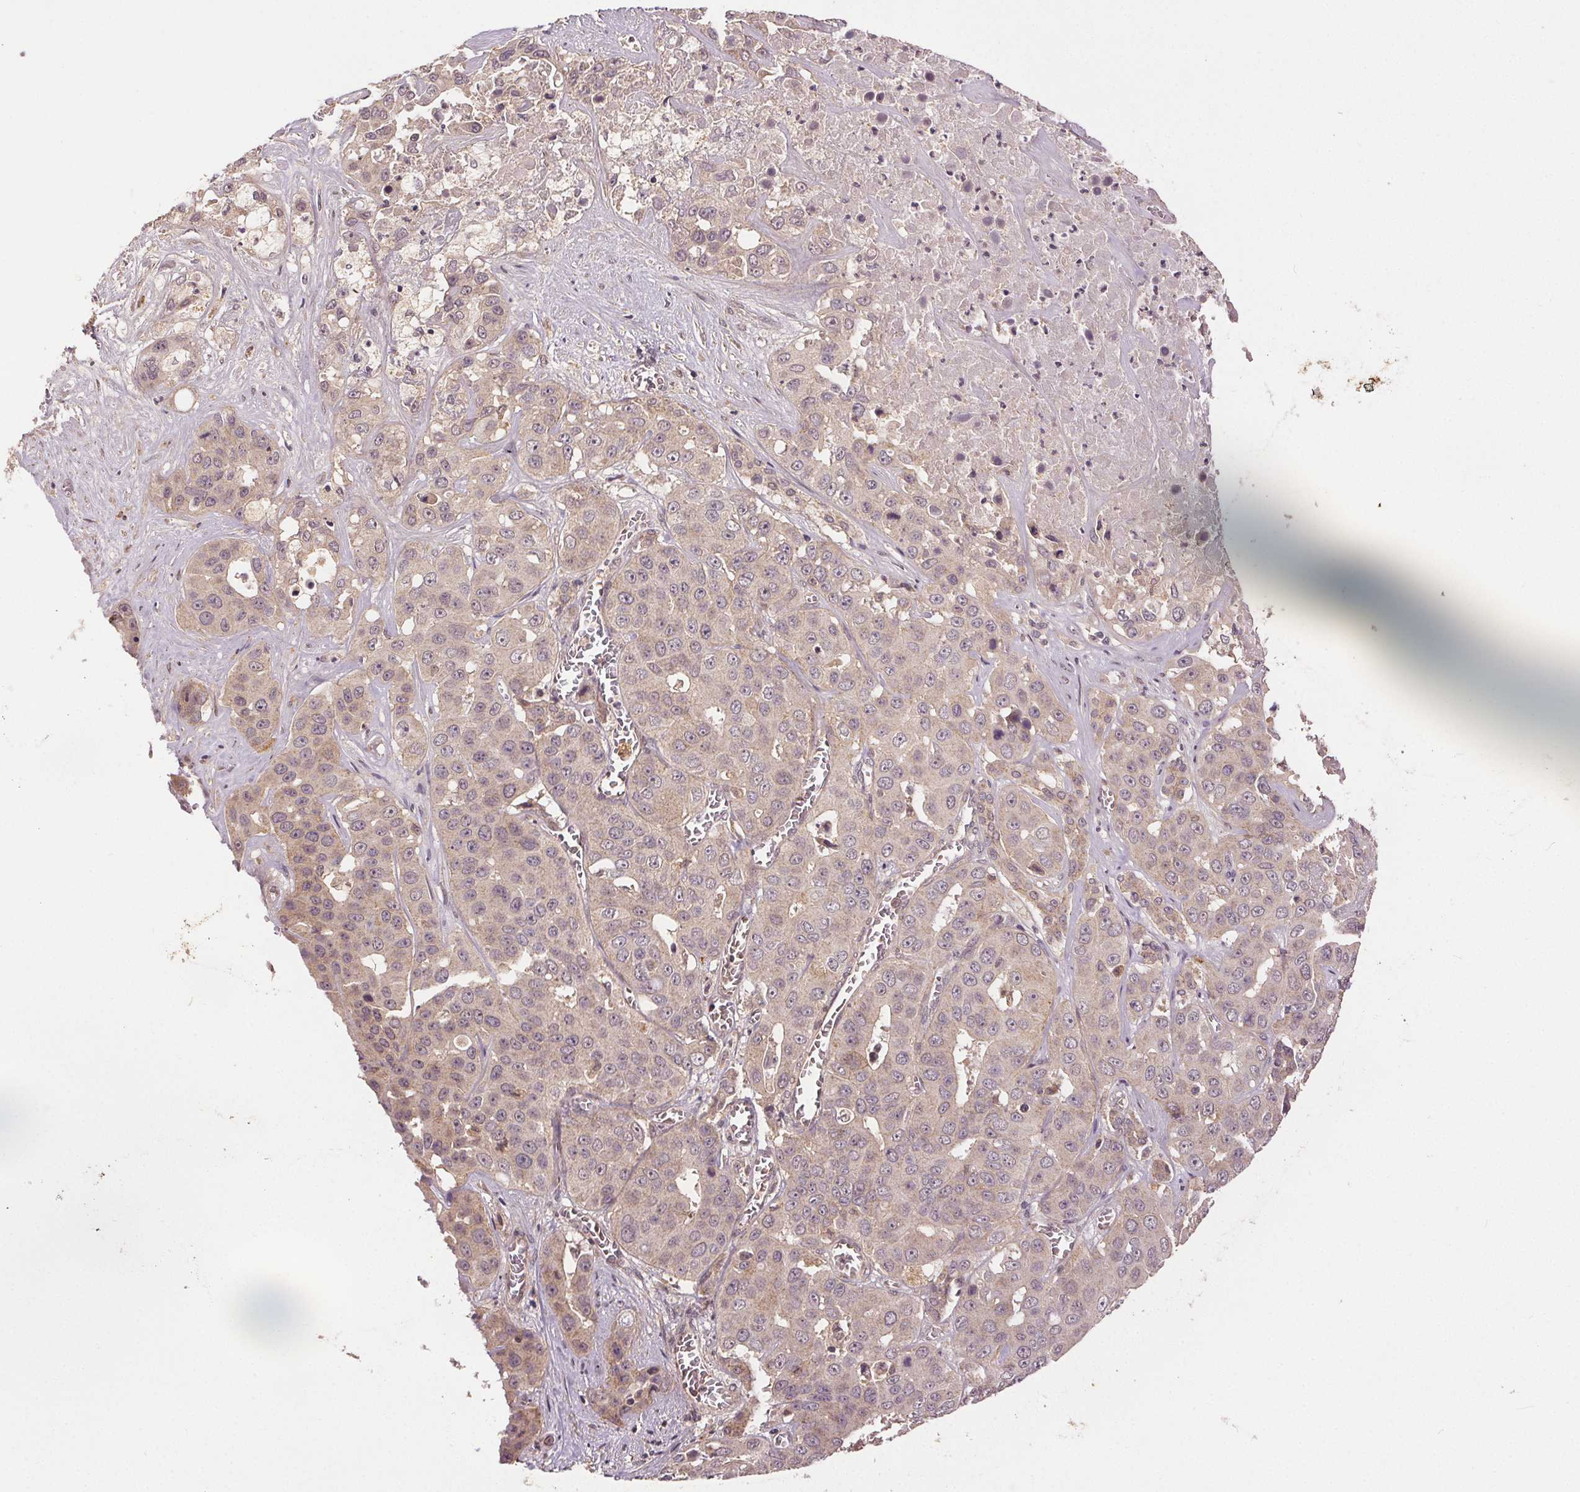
{"staining": {"intensity": "negative", "quantity": "none", "location": "none"}, "tissue": "liver cancer", "cell_type": "Tumor cells", "image_type": "cancer", "snomed": [{"axis": "morphology", "description": "Cholangiocarcinoma"}, {"axis": "topography", "description": "Liver"}], "caption": "Immunohistochemistry (IHC) histopathology image of human liver cancer (cholangiocarcinoma) stained for a protein (brown), which exhibits no positivity in tumor cells.", "gene": "EPHB3", "patient": {"sex": "female", "age": 52}}